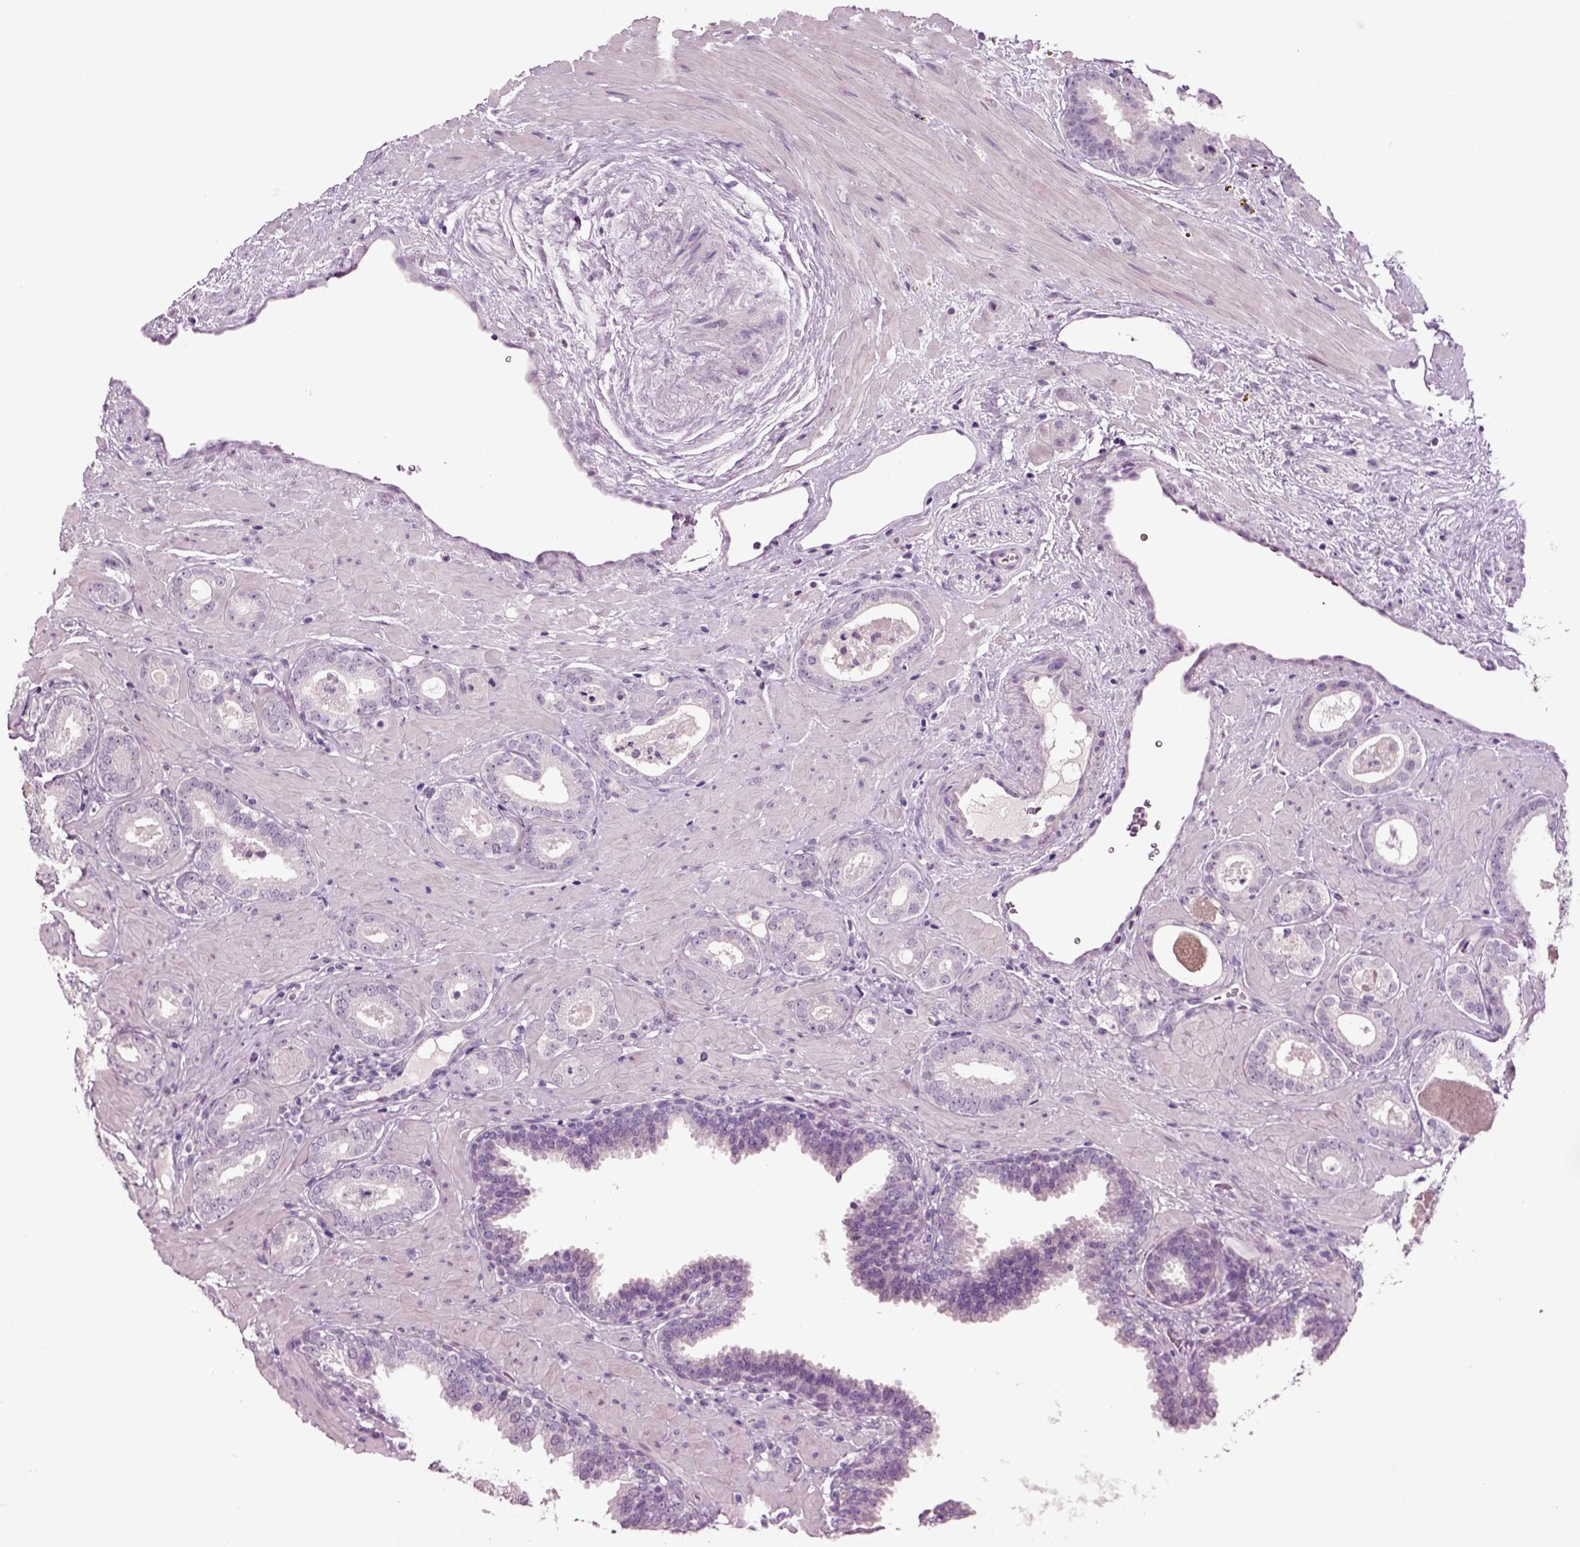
{"staining": {"intensity": "negative", "quantity": "none", "location": "none"}, "tissue": "prostate cancer", "cell_type": "Tumor cells", "image_type": "cancer", "snomed": [{"axis": "morphology", "description": "Adenocarcinoma, Low grade"}, {"axis": "topography", "description": "Prostate"}], "caption": "Tumor cells are negative for brown protein staining in low-grade adenocarcinoma (prostate).", "gene": "SLC17A6", "patient": {"sex": "male", "age": 60}}